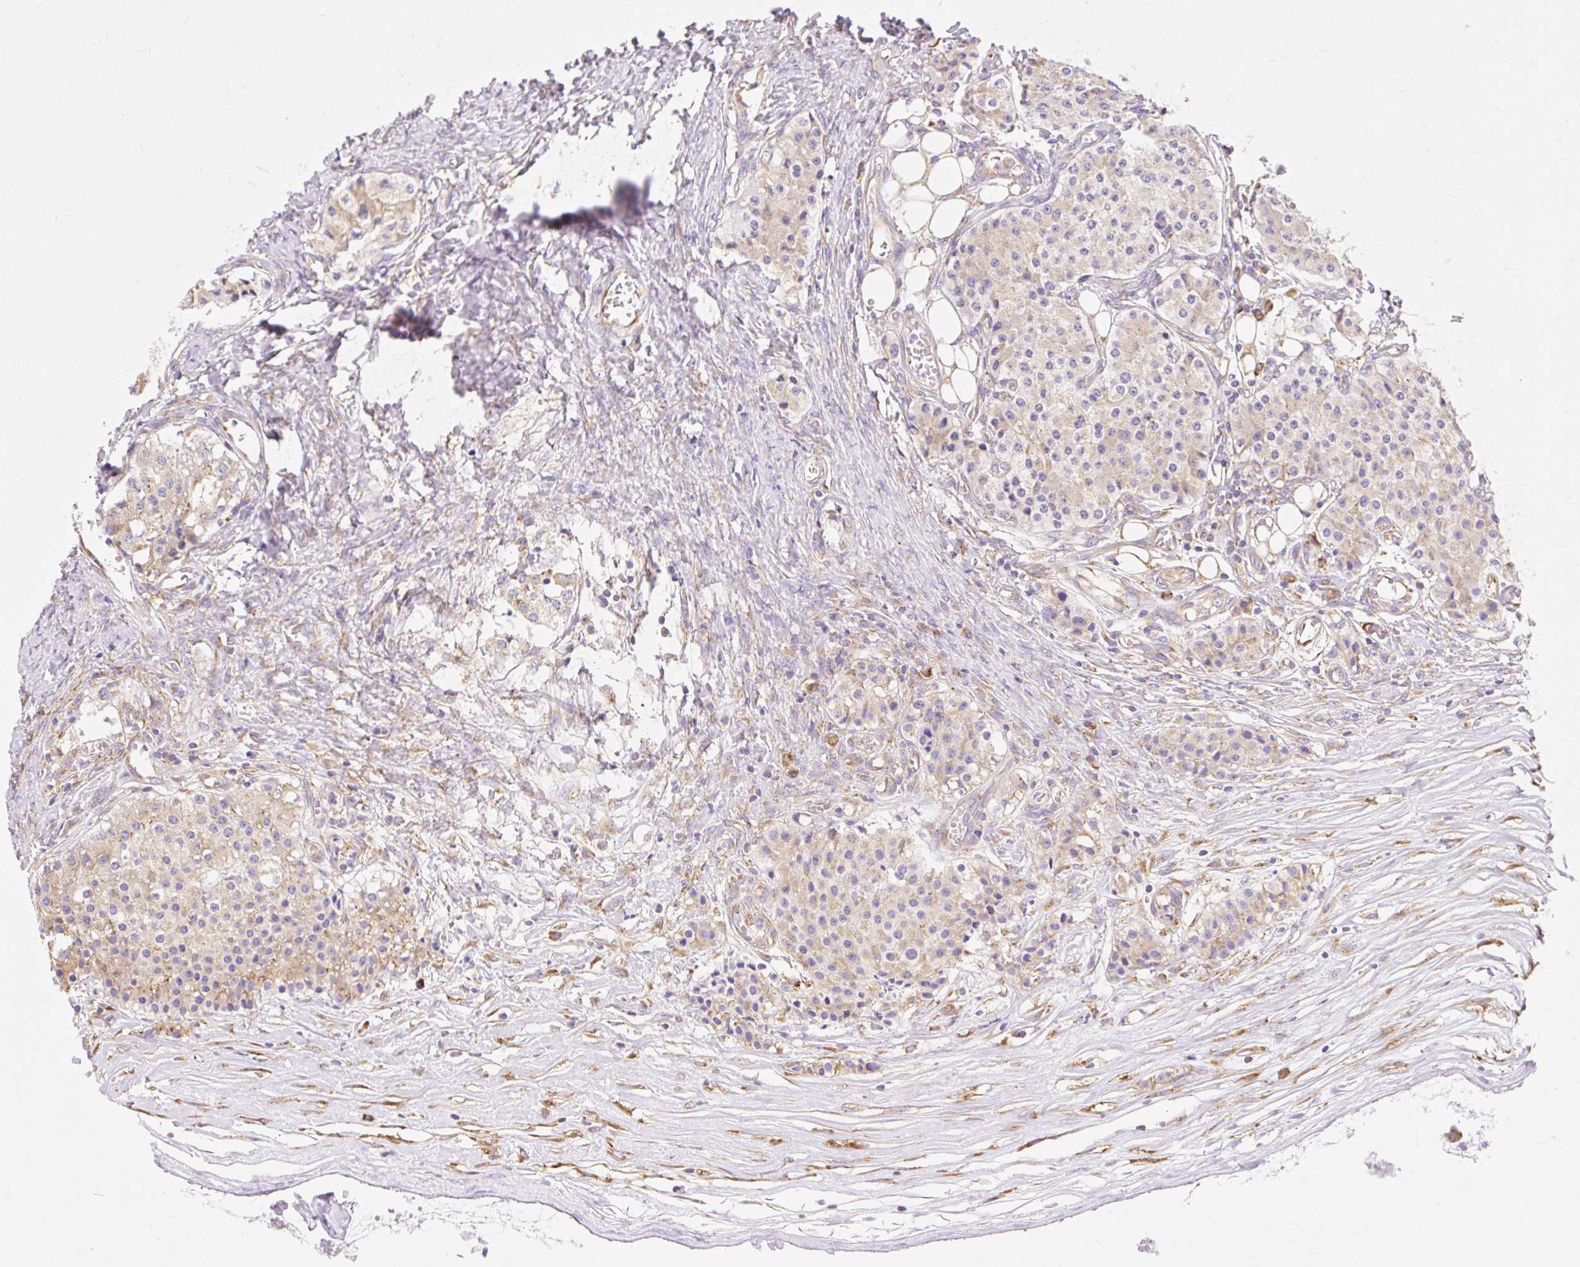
{"staining": {"intensity": "weak", "quantity": "25%-75%", "location": "cytoplasmic/membranous"}, "tissue": "carcinoid", "cell_type": "Tumor cells", "image_type": "cancer", "snomed": [{"axis": "morphology", "description": "Carcinoid, malignant, NOS"}, {"axis": "topography", "description": "Colon"}], "caption": "This micrograph displays immunohistochemistry staining of human carcinoid, with low weak cytoplasmic/membranous positivity in approximately 25%-75% of tumor cells.", "gene": "RPS17", "patient": {"sex": "female", "age": 52}}